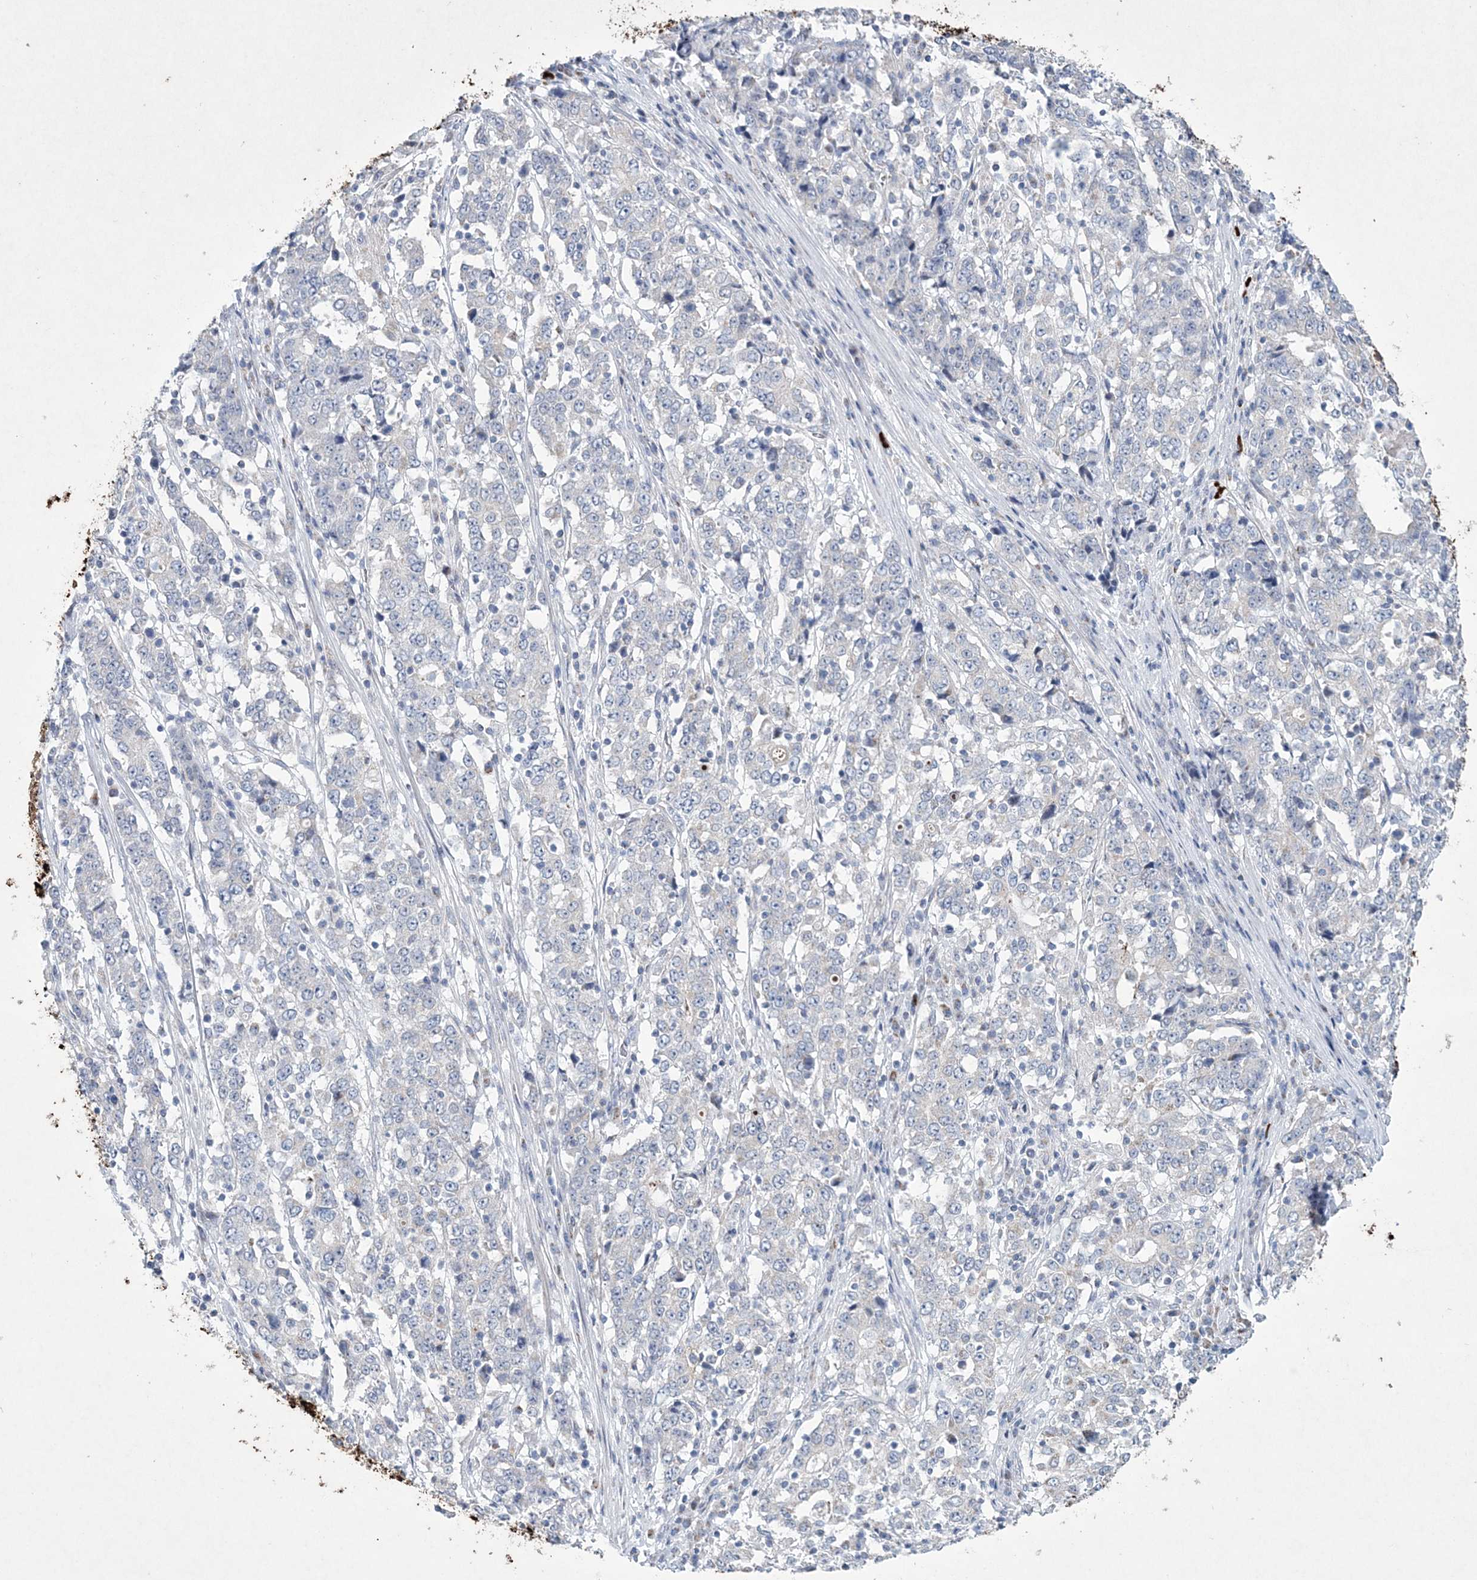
{"staining": {"intensity": "negative", "quantity": "none", "location": "none"}, "tissue": "stomach cancer", "cell_type": "Tumor cells", "image_type": "cancer", "snomed": [{"axis": "morphology", "description": "Adenocarcinoma, NOS"}, {"axis": "topography", "description": "Stomach"}], "caption": "Tumor cells are negative for brown protein staining in stomach cancer (adenocarcinoma).", "gene": "CES4A", "patient": {"sex": "male", "age": 59}}